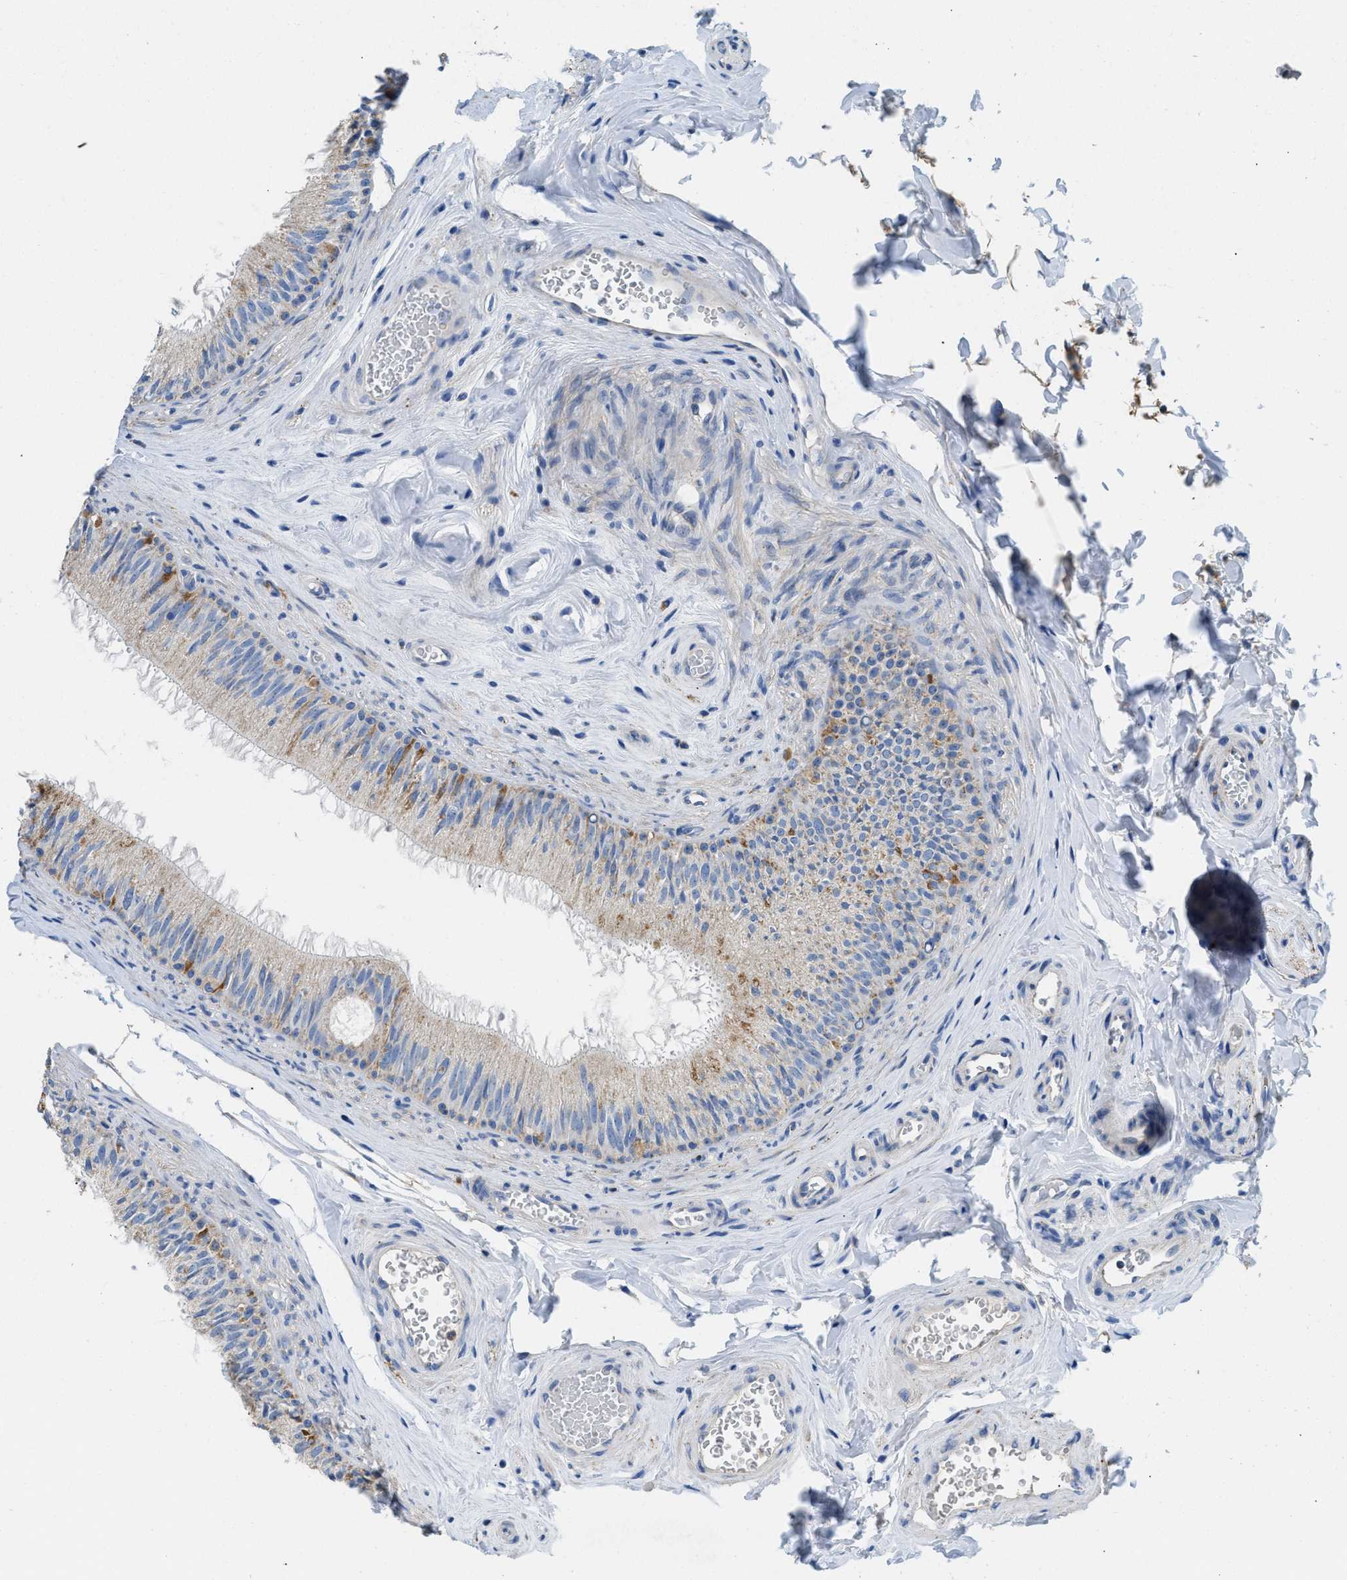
{"staining": {"intensity": "moderate", "quantity": "<25%", "location": "cytoplasmic/membranous"}, "tissue": "epididymis", "cell_type": "Glandular cells", "image_type": "normal", "snomed": [{"axis": "morphology", "description": "Normal tissue, NOS"}, {"axis": "topography", "description": "Testis"}, {"axis": "topography", "description": "Epididymis"}], "caption": "Immunohistochemical staining of normal human epididymis reveals <25% levels of moderate cytoplasmic/membranous protein positivity in about <25% of glandular cells. The staining was performed using DAB (3,3'-diaminobenzidine), with brown indicating positive protein expression. Nuclei are stained blue with hematoxylin.", "gene": "SLC25A13", "patient": {"sex": "male", "age": 36}}